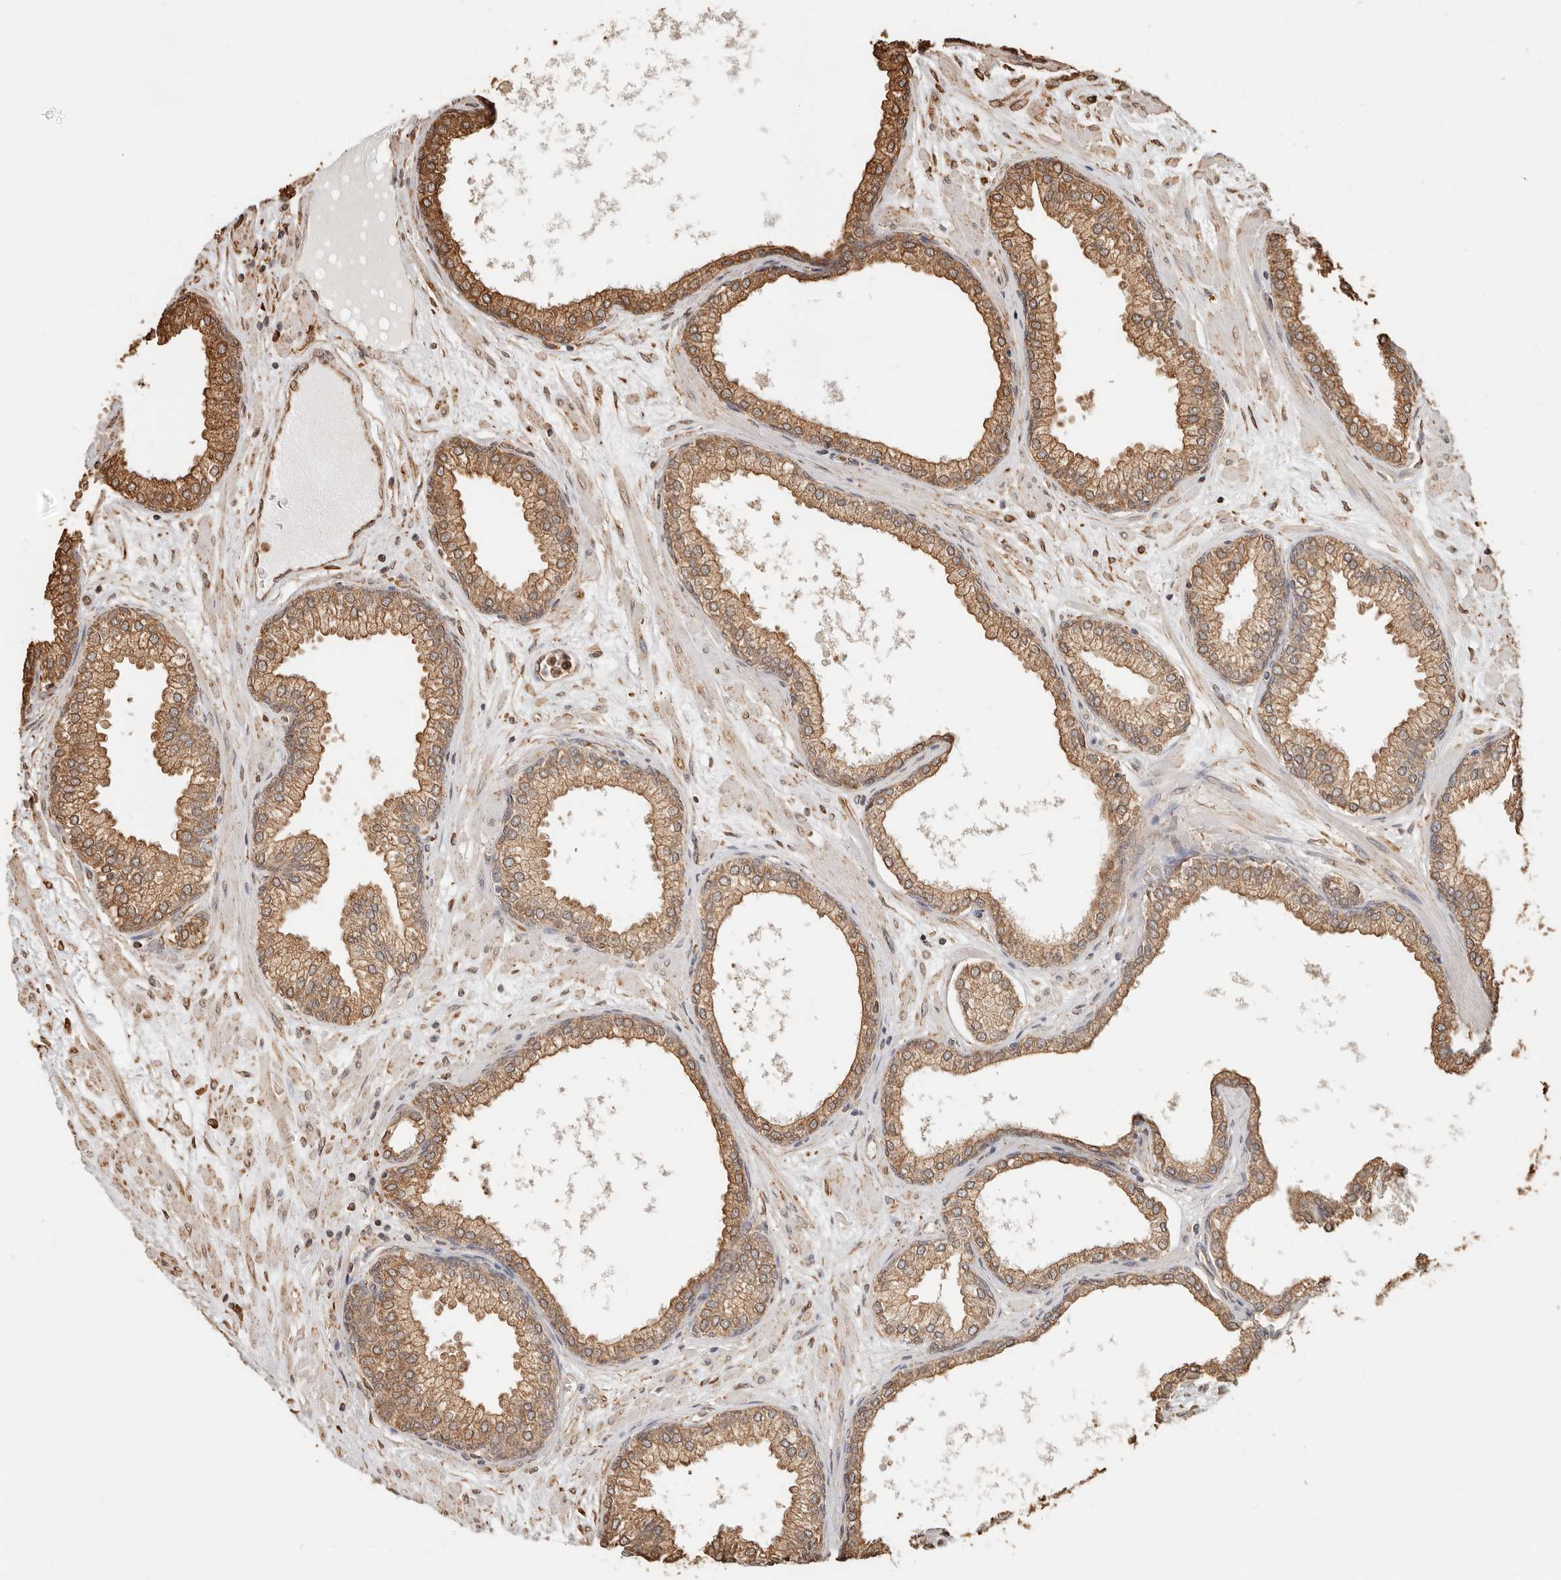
{"staining": {"intensity": "moderate", "quantity": ">75%", "location": "cytoplasmic/membranous"}, "tissue": "prostate", "cell_type": "Glandular cells", "image_type": "normal", "snomed": [{"axis": "morphology", "description": "Normal tissue, NOS"}, {"axis": "morphology", "description": "Urothelial carcinoma, Low grade"}, {"axis": "topography", "description": "Urinary bladder"}, {"axis": "topography", "description": "Prostate"}], "caption": "A high-resolution histopathology image shows immunohistochemistry staining of unremarkable prostate, which reveals moderate cytoplasmic/membranous positivity in about >75% of glandular cells.", "gene": "ARHGEF10L", "patient": {"sex": "male", "age": 60}}